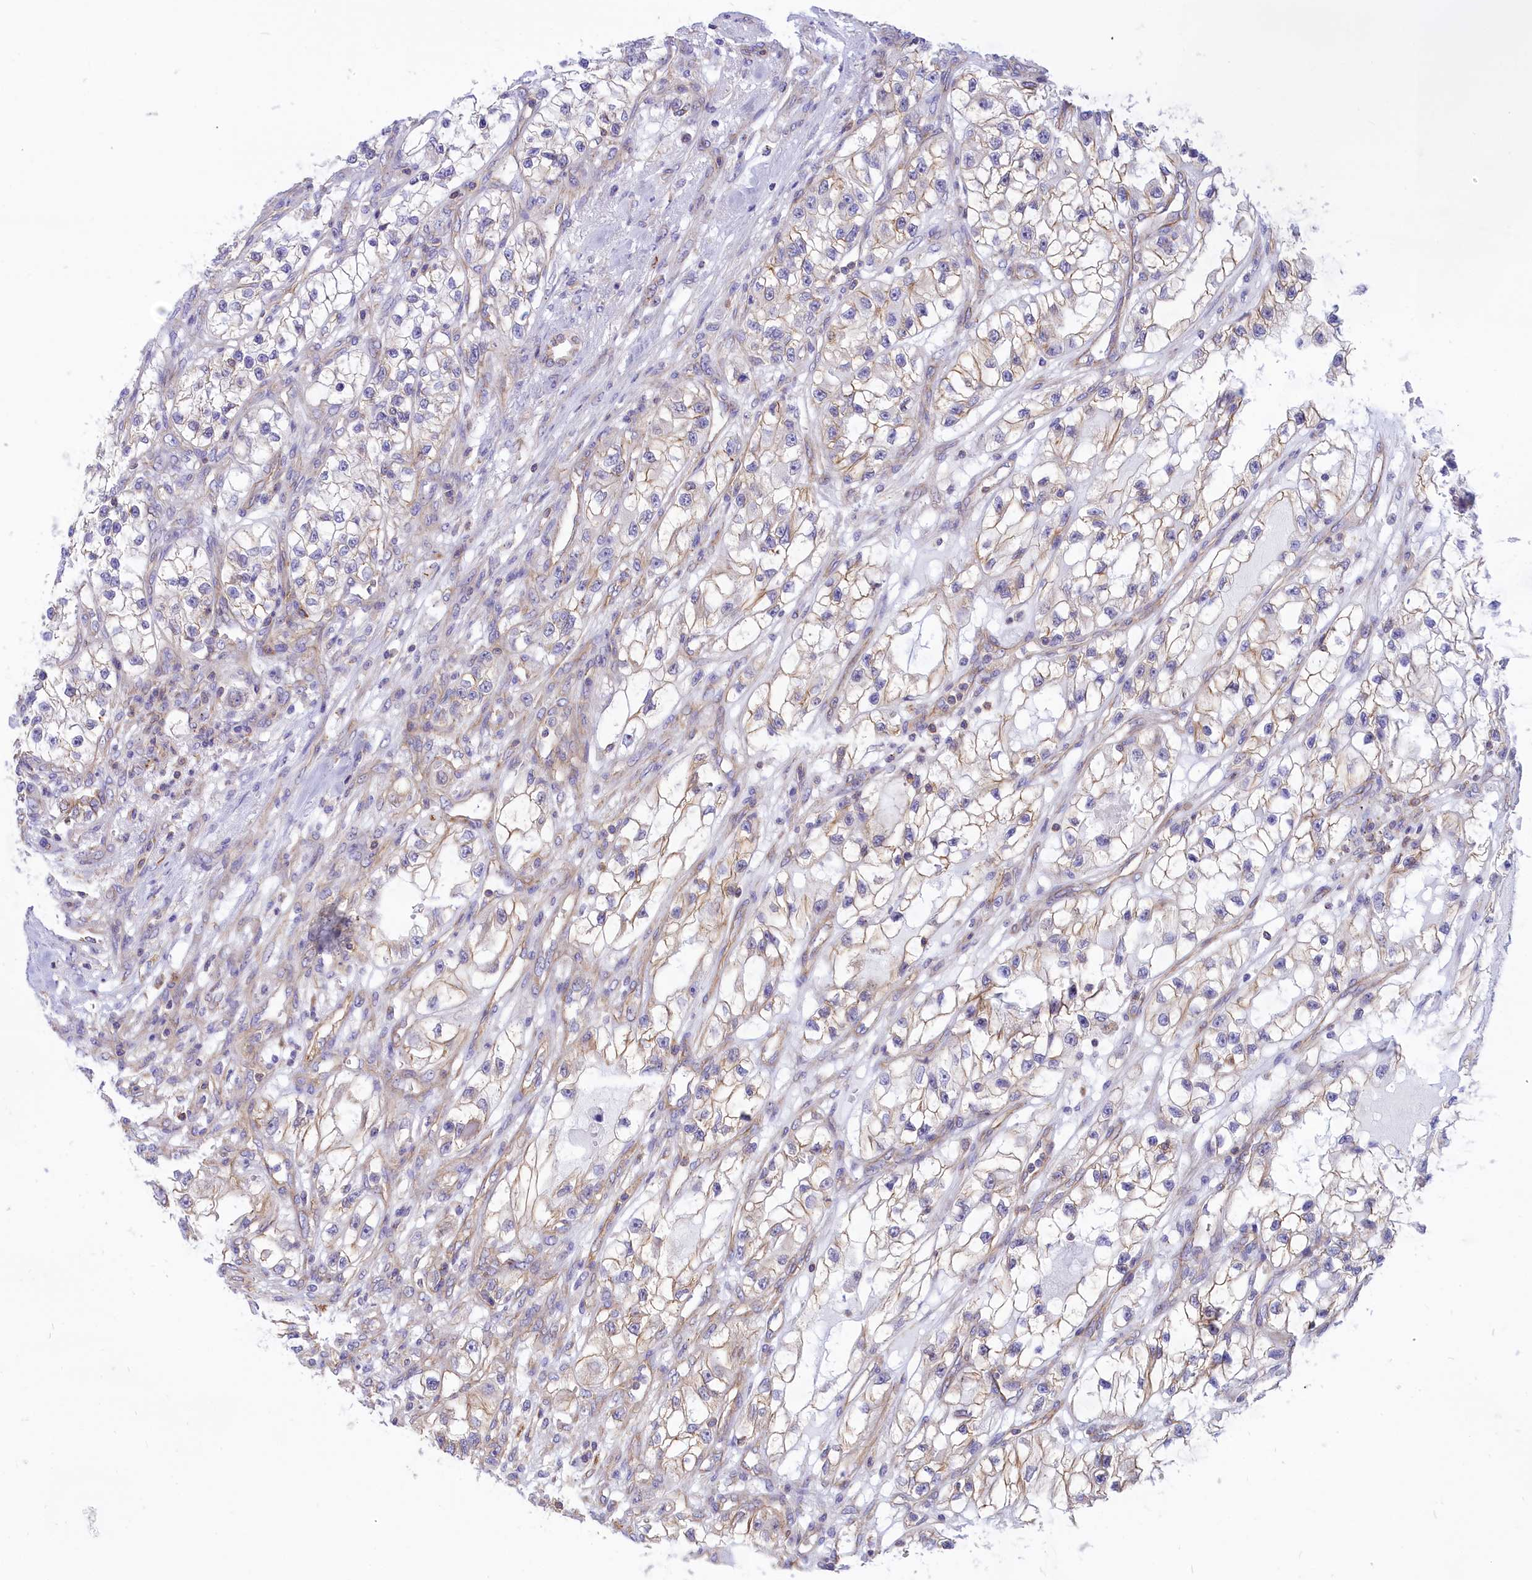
{"staining": {"intensity": "weak", "quantity": "<25%", "location": "cytoplasmic/membranous"}, "tissue": "renal cancer", "cell_type": "Tumor cells", "image_type": "cancer", "snomed": [{"axis": "morphology", "description": "Adenocarcinoma, NOS"}, {"axis": "topography", "description": "Kidney"}], "caption": "There is no significant staining in tumor cells of renal adenocarcinoma. Nuclei are stained in blue.", "gene": "SEPTIN9", "patient": {"sex": "female", "age": 57}}